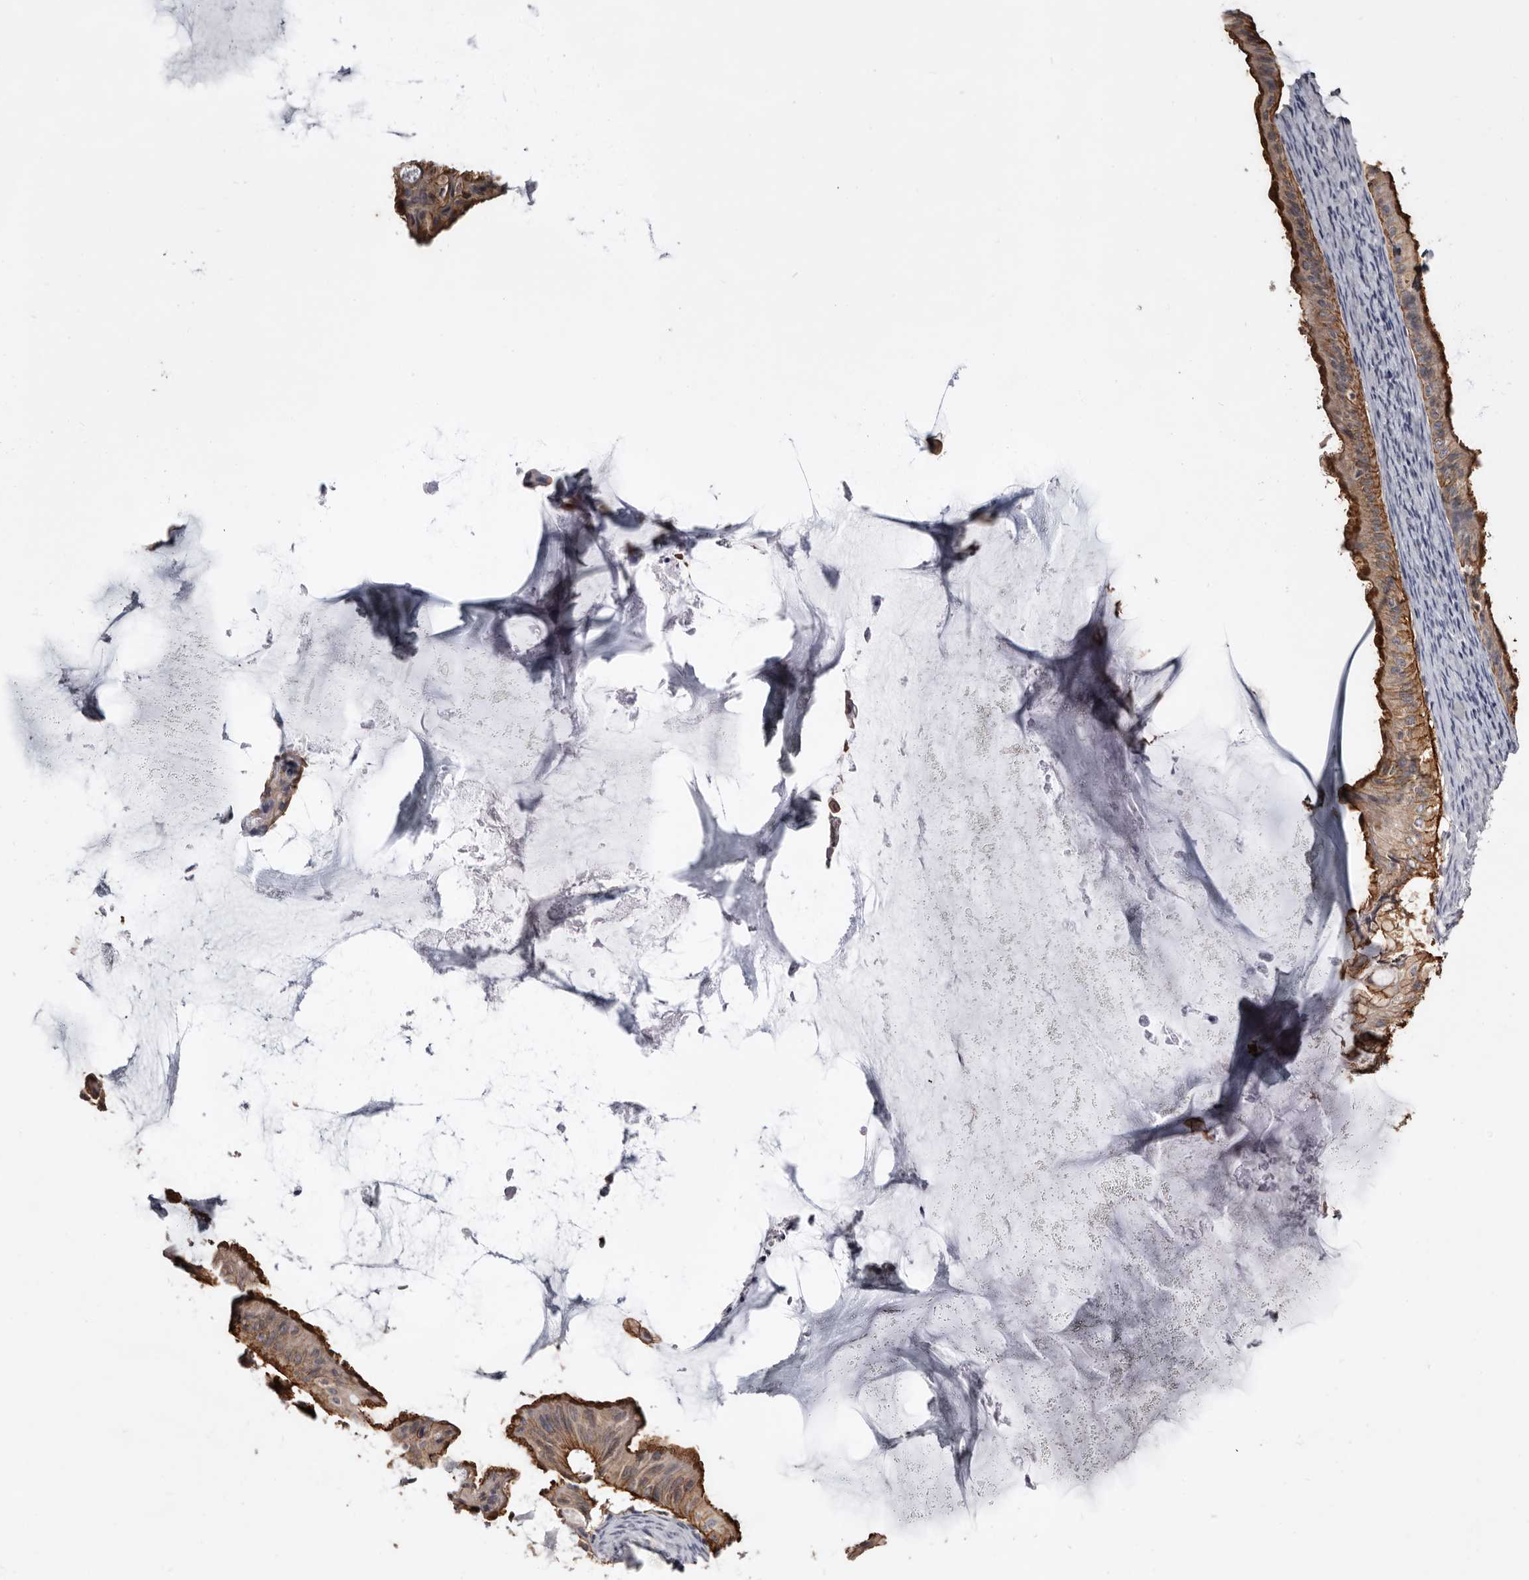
{"staining": {"intensity": "strong", "quantity": ">75%", "location": "cytoplasmic/membranous"}, "tissue": "ovarian cancer", "cell_type": "Tumor cells", "image_type": "cancer", "snomed": [{"axis": "morphology", "description": "Cystadenocarcinoma, mucinous, NOS"}, {"axis": "topography", "description": "Ovary"}], "caption": "This histopathology image displays immunohistochemistry staining of human ovarian mucinous cystadenocarcinoma, with high strong cytoplasmic/membranous staining in about >75% of tumor cells.", "gene": "LAD1", "patient": {"sex": "female", "age": 61}}